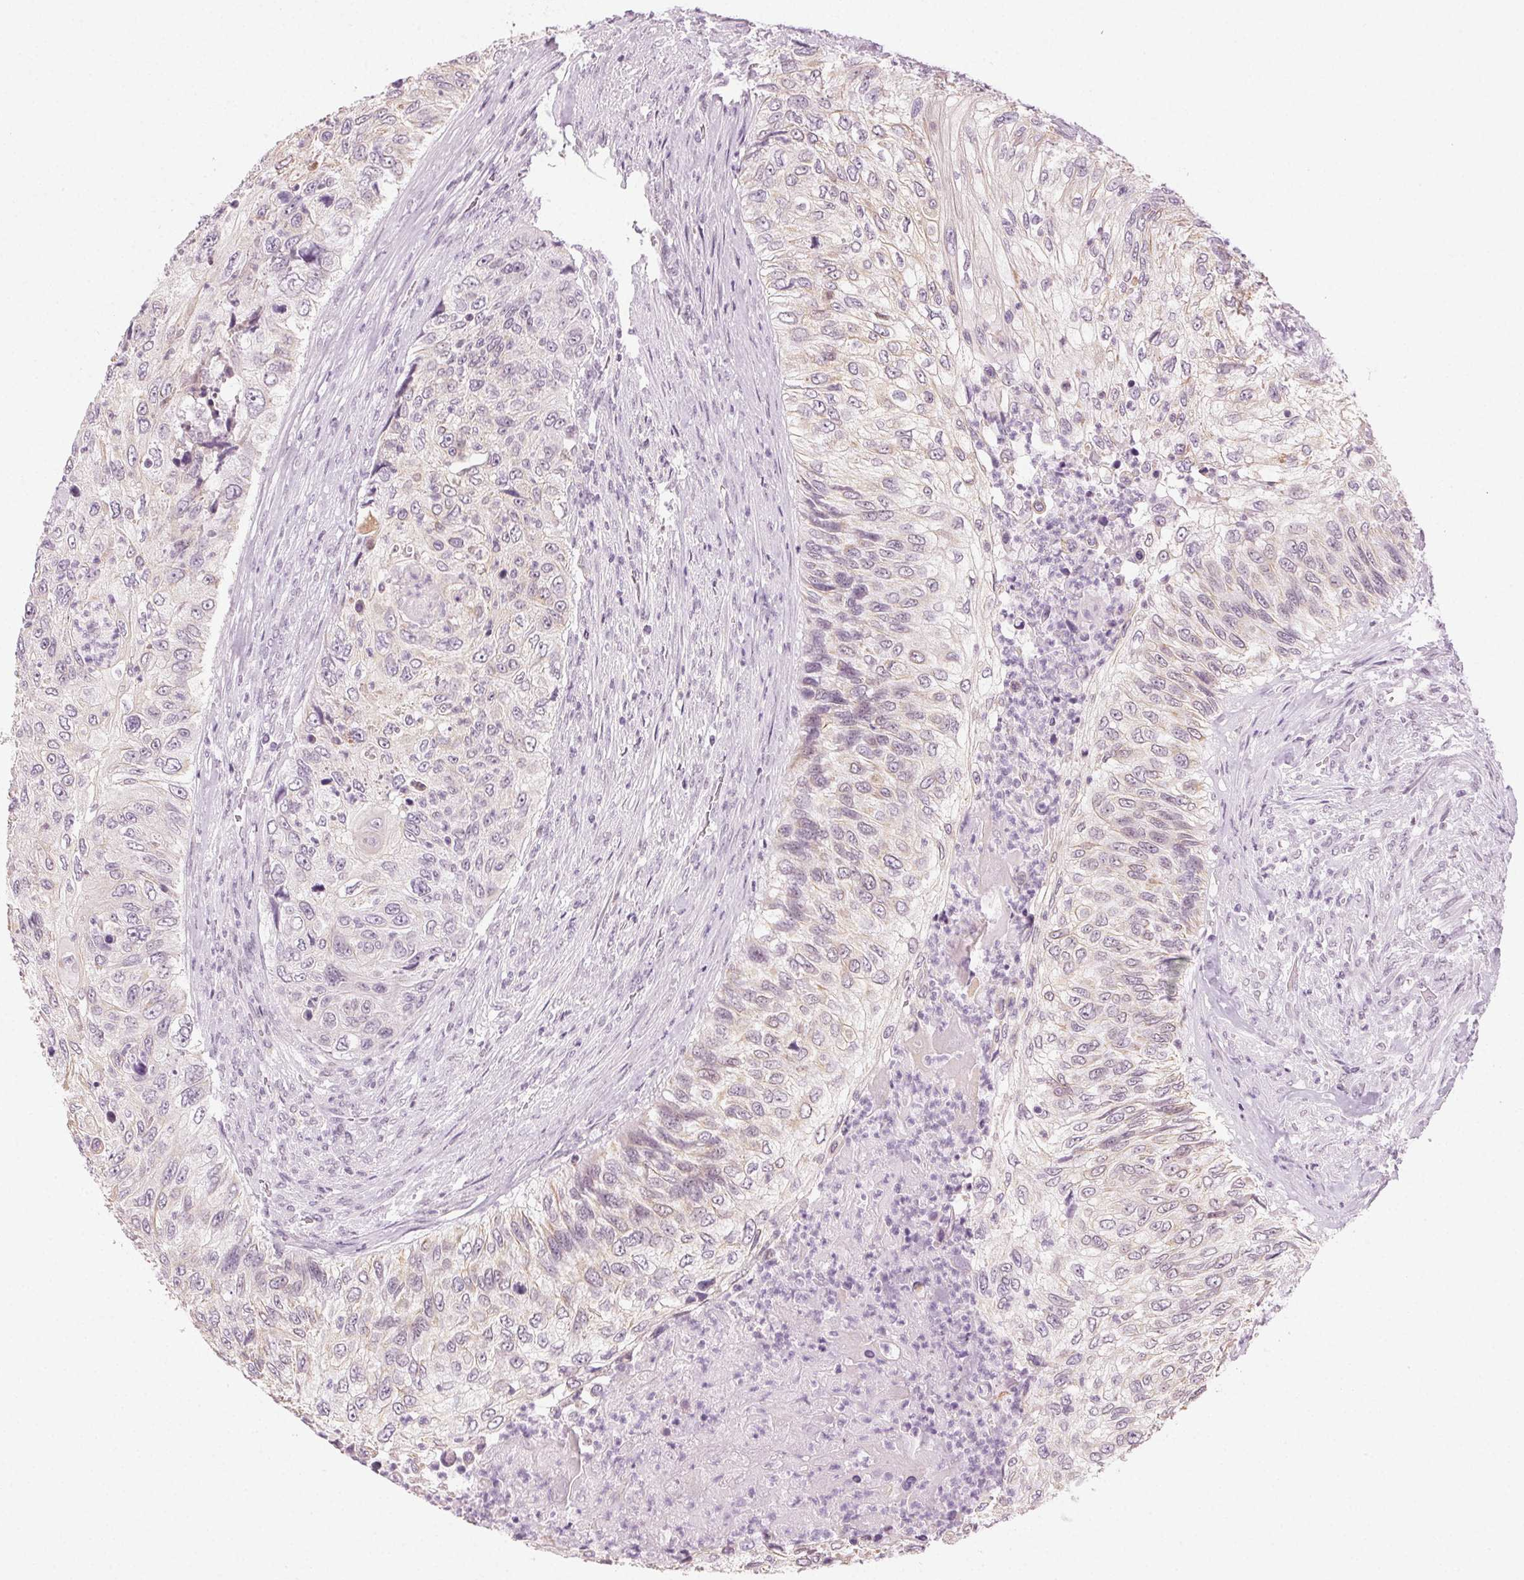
{"staining": {"intensity": "negative", "quantity": "none", "location": "none"}, "tissue": "urothelial cancer", "cell_type": "Tumor cells", "image_type": "cancer", "snomed": [{"axis": "morphology", "description": "Urothelial carcinoma, High grade"}, {"axis": "topography", "description": "Urinary bladder"}], "caption": "An image of human urothelial cancer is negative for staining in tumor cells.", "gene": "AIF1L", "patient": {"sex": "female", "age": 60}}